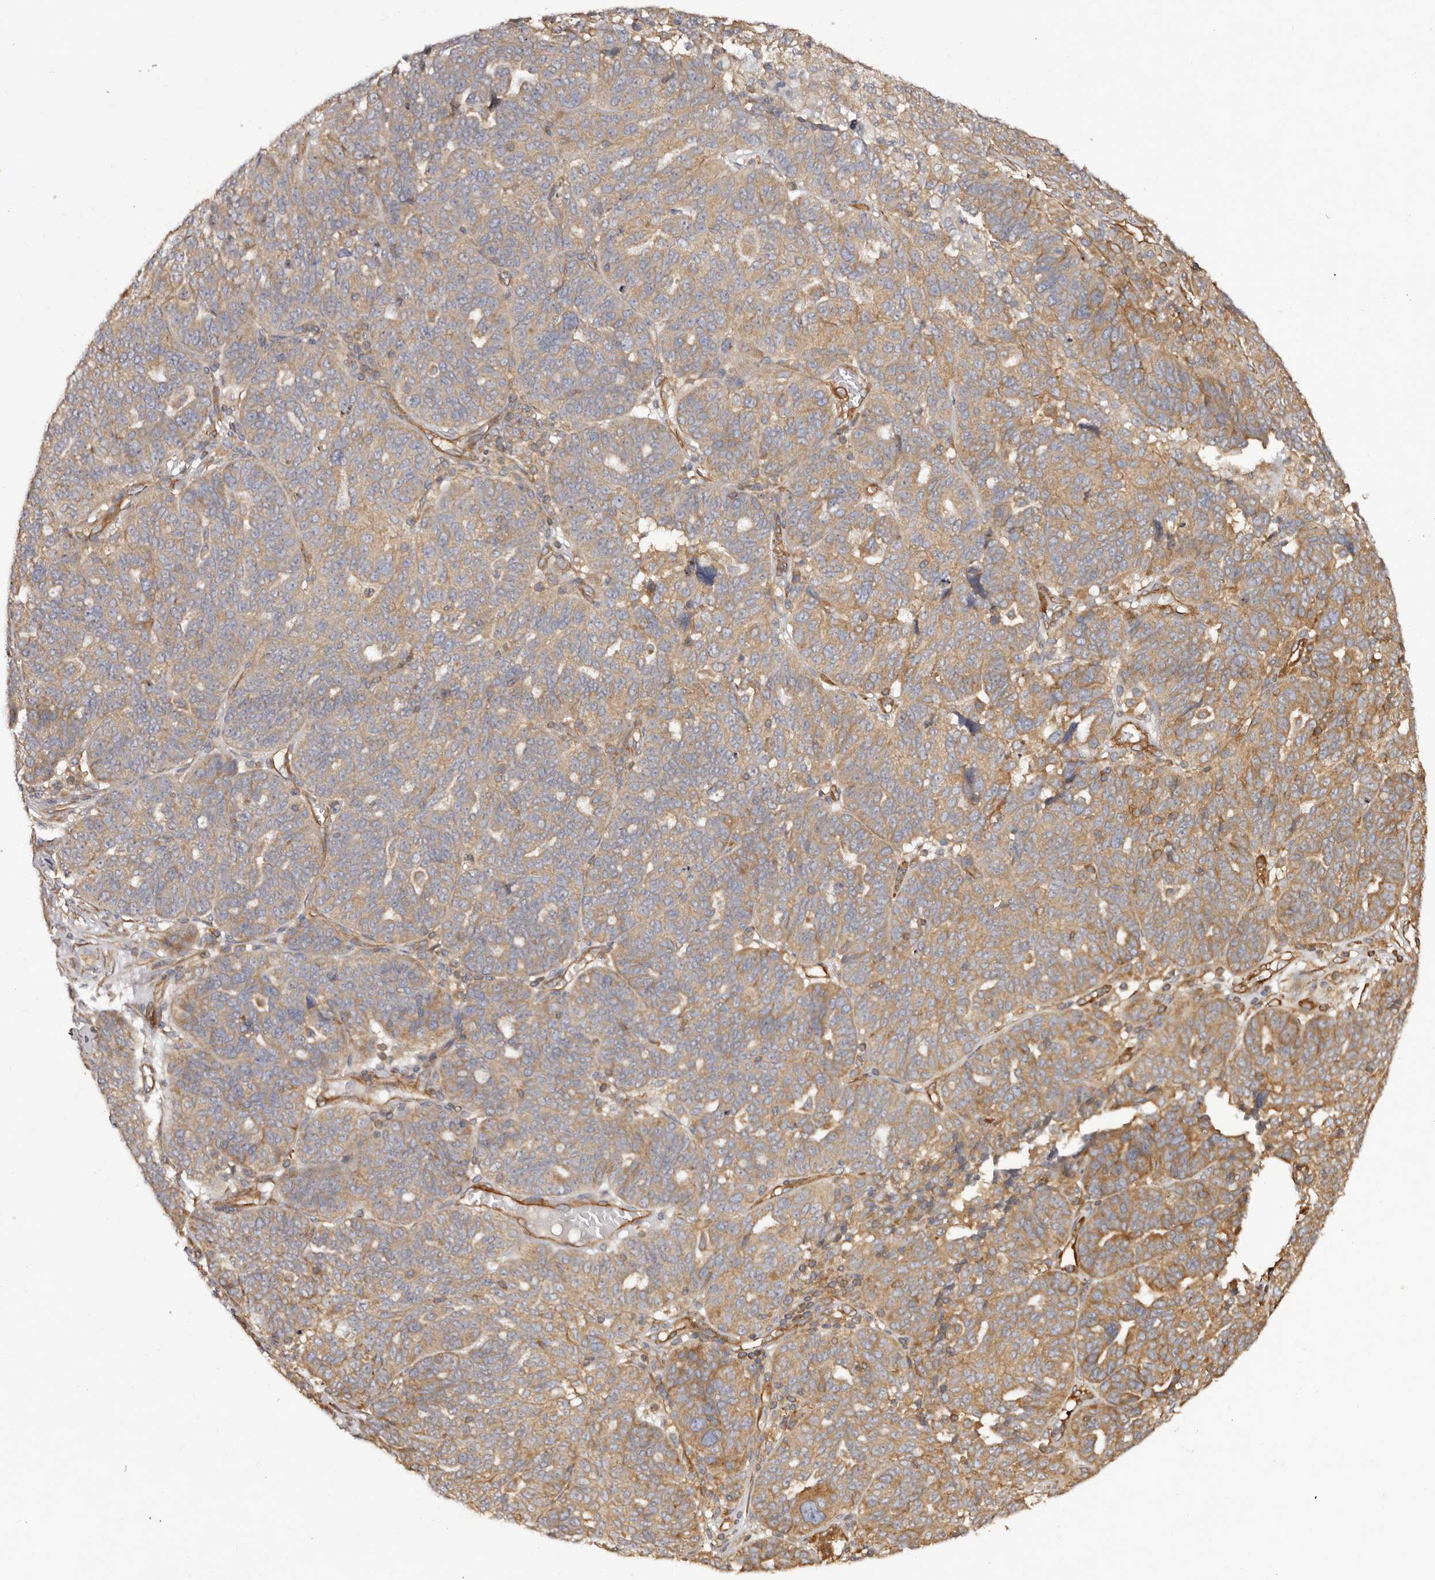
{"staining": {"intensity": "moderate", "quantity": ">75%", "location": "cytoplasmic/membranous"}, "tissue": "ovarian cancer", "cell_type": "Tumor cells", "image_type": "cancer", "snomed": [{"axis": "morphology", "description": "Cystadenocarcinoma, serous, NOS"}, {"axis": "topography", "description": "Ovary"}], "caption": "Human ovarian cancer (serous cystadenocarcinoma) stained with a protein marker exhibits moderate staining in tumor cells.", "gene": "RPS6", "patient": {"sex": "female", "age": 59}}